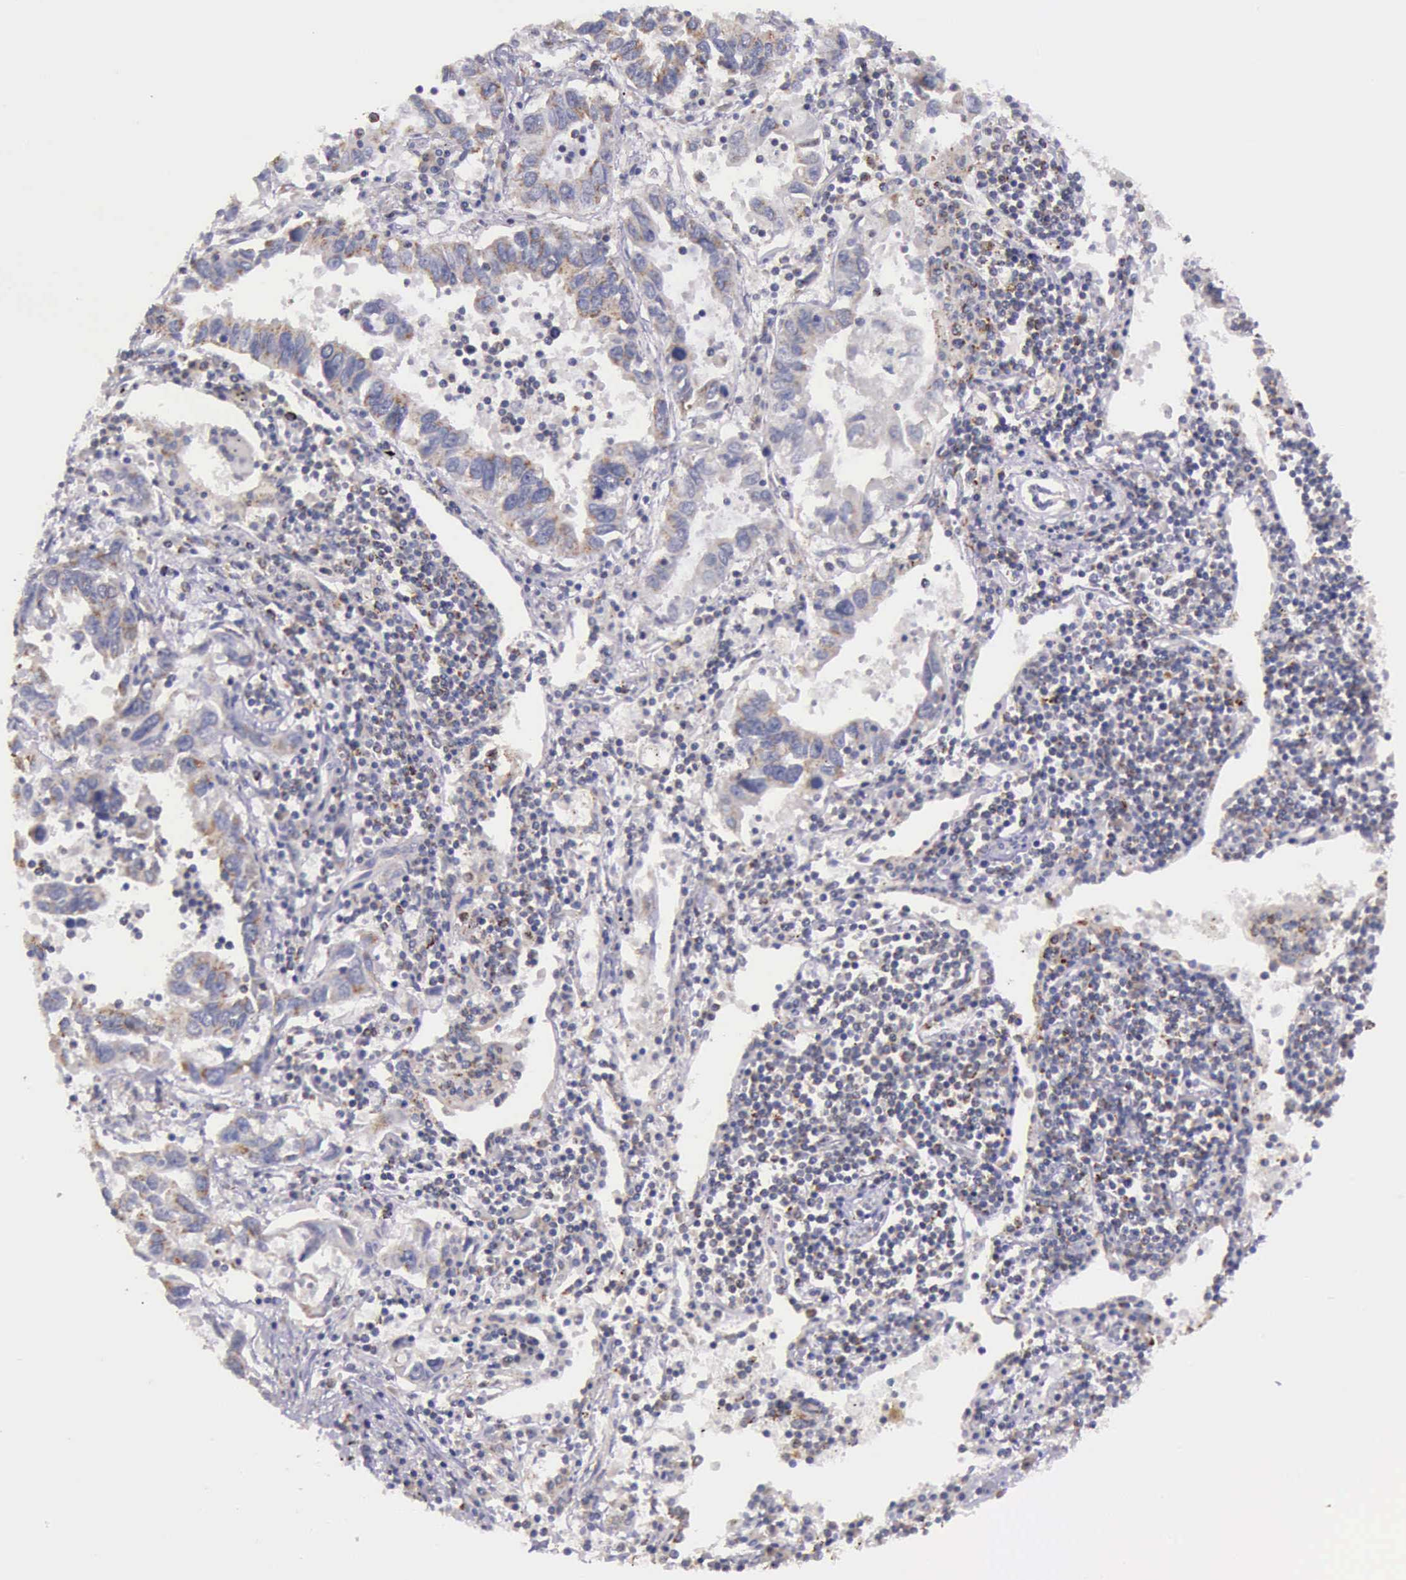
{"staining": {"intensity": "weak", "quantity": ">75%", "location": "cytoplasmic/membranous"}, "tissue": "lung cancer", "cell_type": "Tumor cells", "image_type": "cancer", "snomed": [{"axis": "morphology", "description": "Adenocarcinoma, NOS"}, {"axis": "topography", "description": "Lung"}], "caption": "Weak cytoplasmic/membranous positivity for a protein is identified in approximately >75% of tumor cells of adenocarcinoma (lung) using IHC.", "gene": "TXN2", "patient": {"sex": "male", "age": 48}}